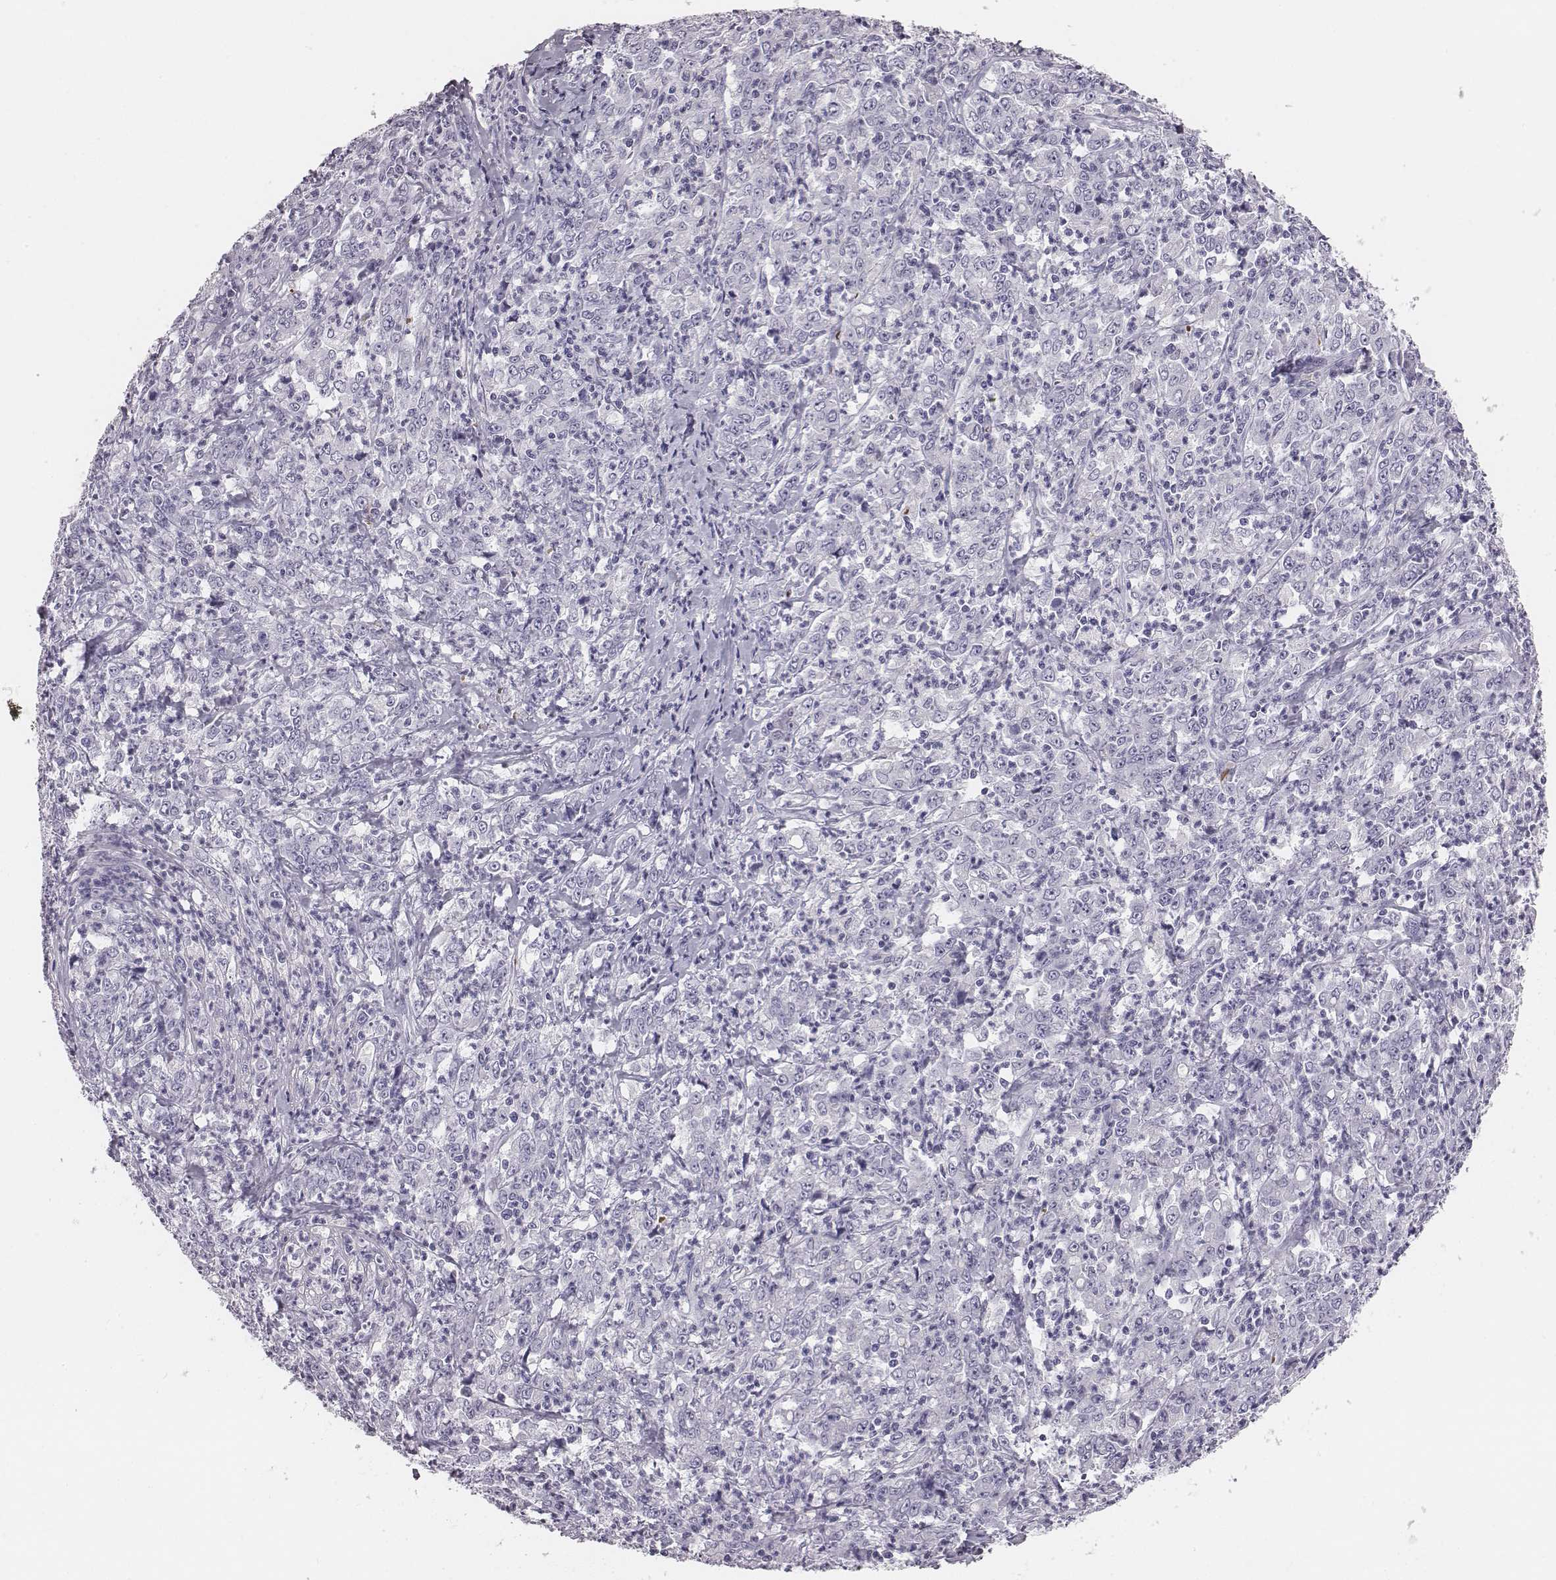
{"staining": {"intensity": "negative", "quantity": "none", "location": "none"}, "tissue": "stomach cancer", "cell_type": "Tumor cells", "image_type": "cancer", "snomed": [{"axis": "morphology", "description": "Adenocarcinoma, NOS"}, {"axis": "topography", "description": "Stomach, lower"}], "caption": "Immunohistochemistry (IHC) of stomach cancer (adenocarcinoma) reveals no expression in tumor cells. The staining was performed using DAB to visualize the protein expression in brown, while the nuclei were stained in blue with hematoxylin (Magnification: 20x).", "gene": "HBZ", "patient": {"sex": "female", "age": 71}}